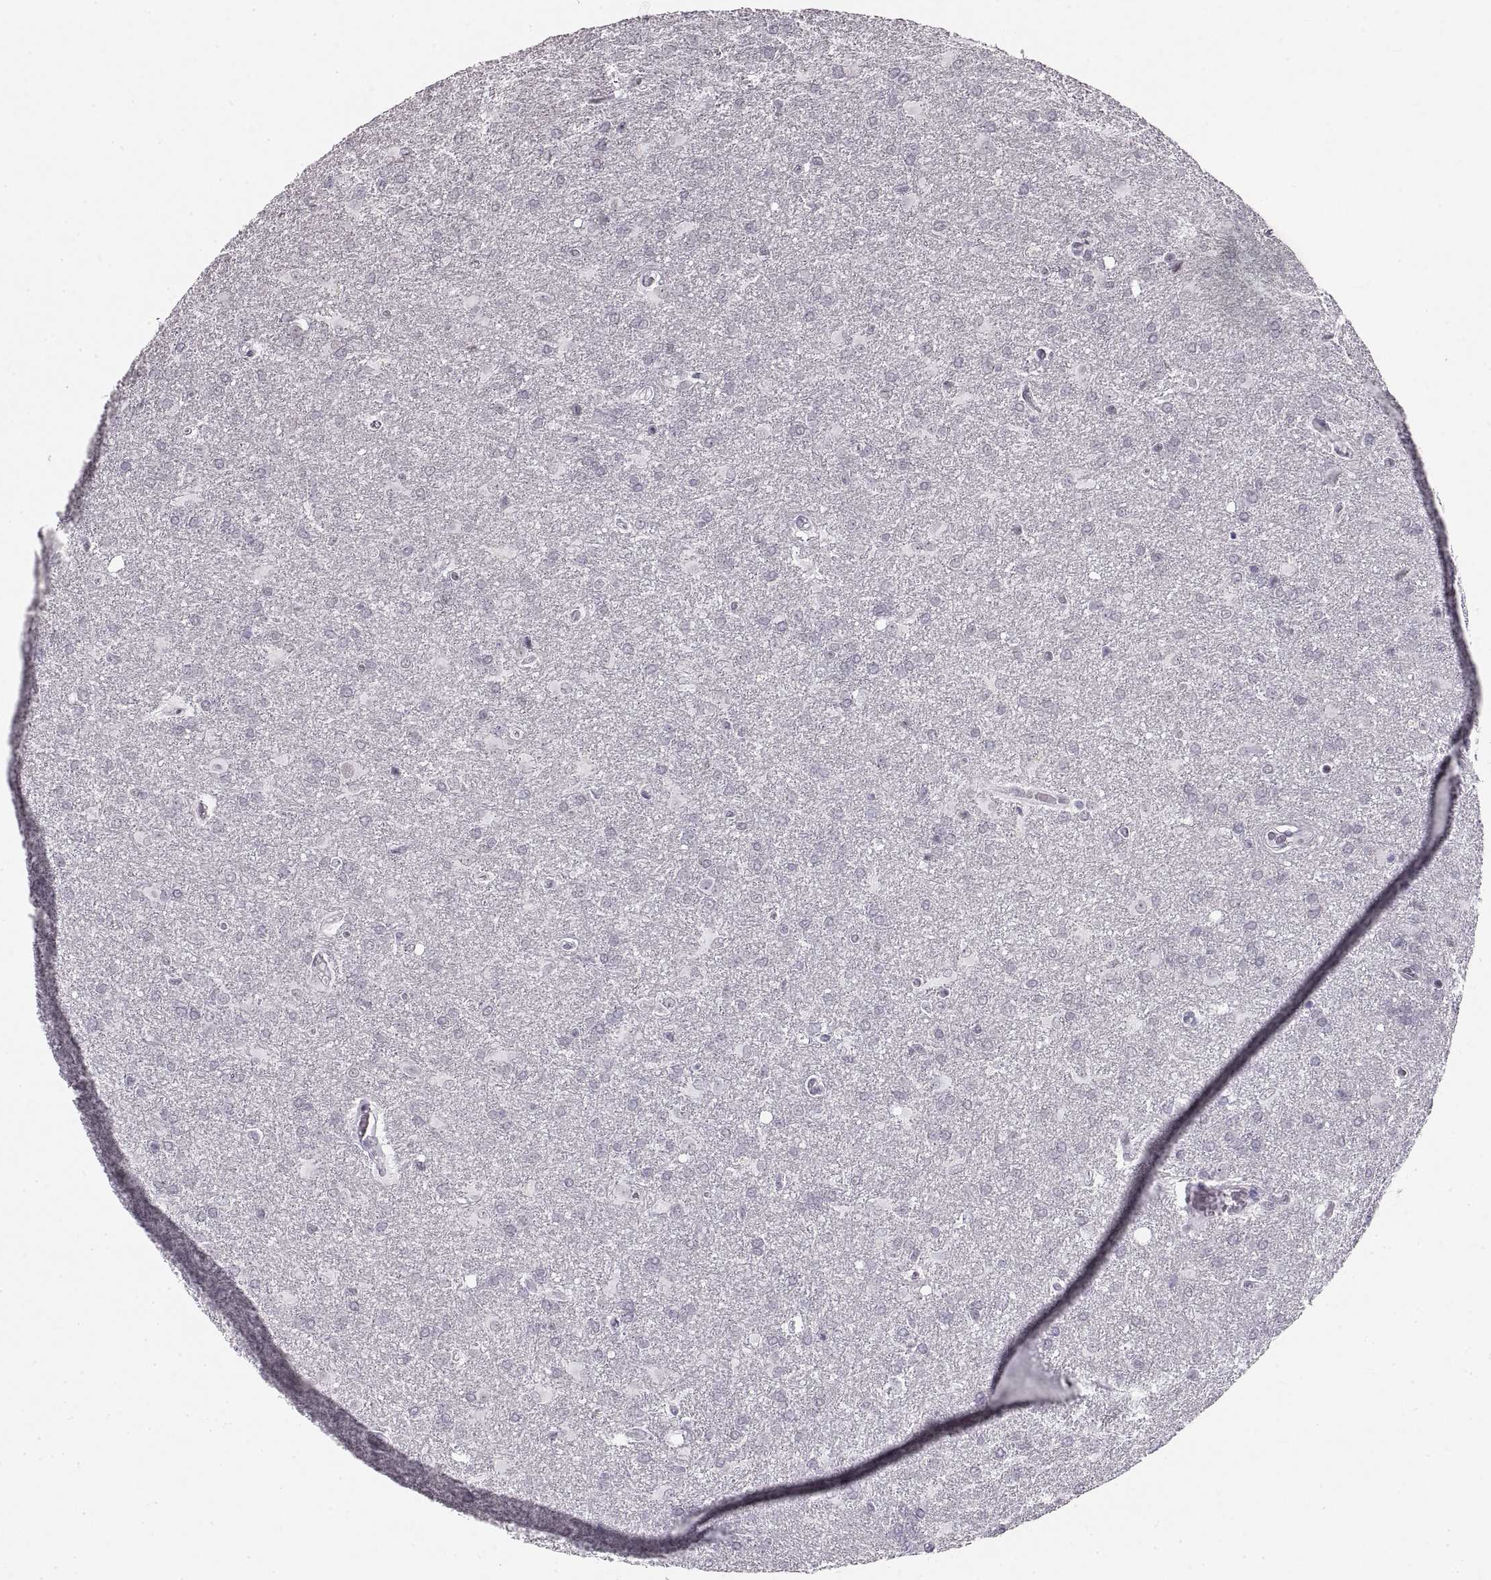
{"staining": {"intensity": "negative", "quantity": "none", "location": "none"}, "tissue": "glioma", "cell_type": "Tumor cells", "image_type": "cancer", "snomed": [{"axis": "morphology", "description": "Glioma, malignant, High grade"}, {"axis": "topography", "description": "Brain"}], "caption": "Immunohistochemistry image of neoplastic tissue: human malignant glioma (high-grade) stained with DAB displays no significant protein positivity in tumor cells.", "gene": "NANOS3", "patient": {"sex": "male", "age": 68}}